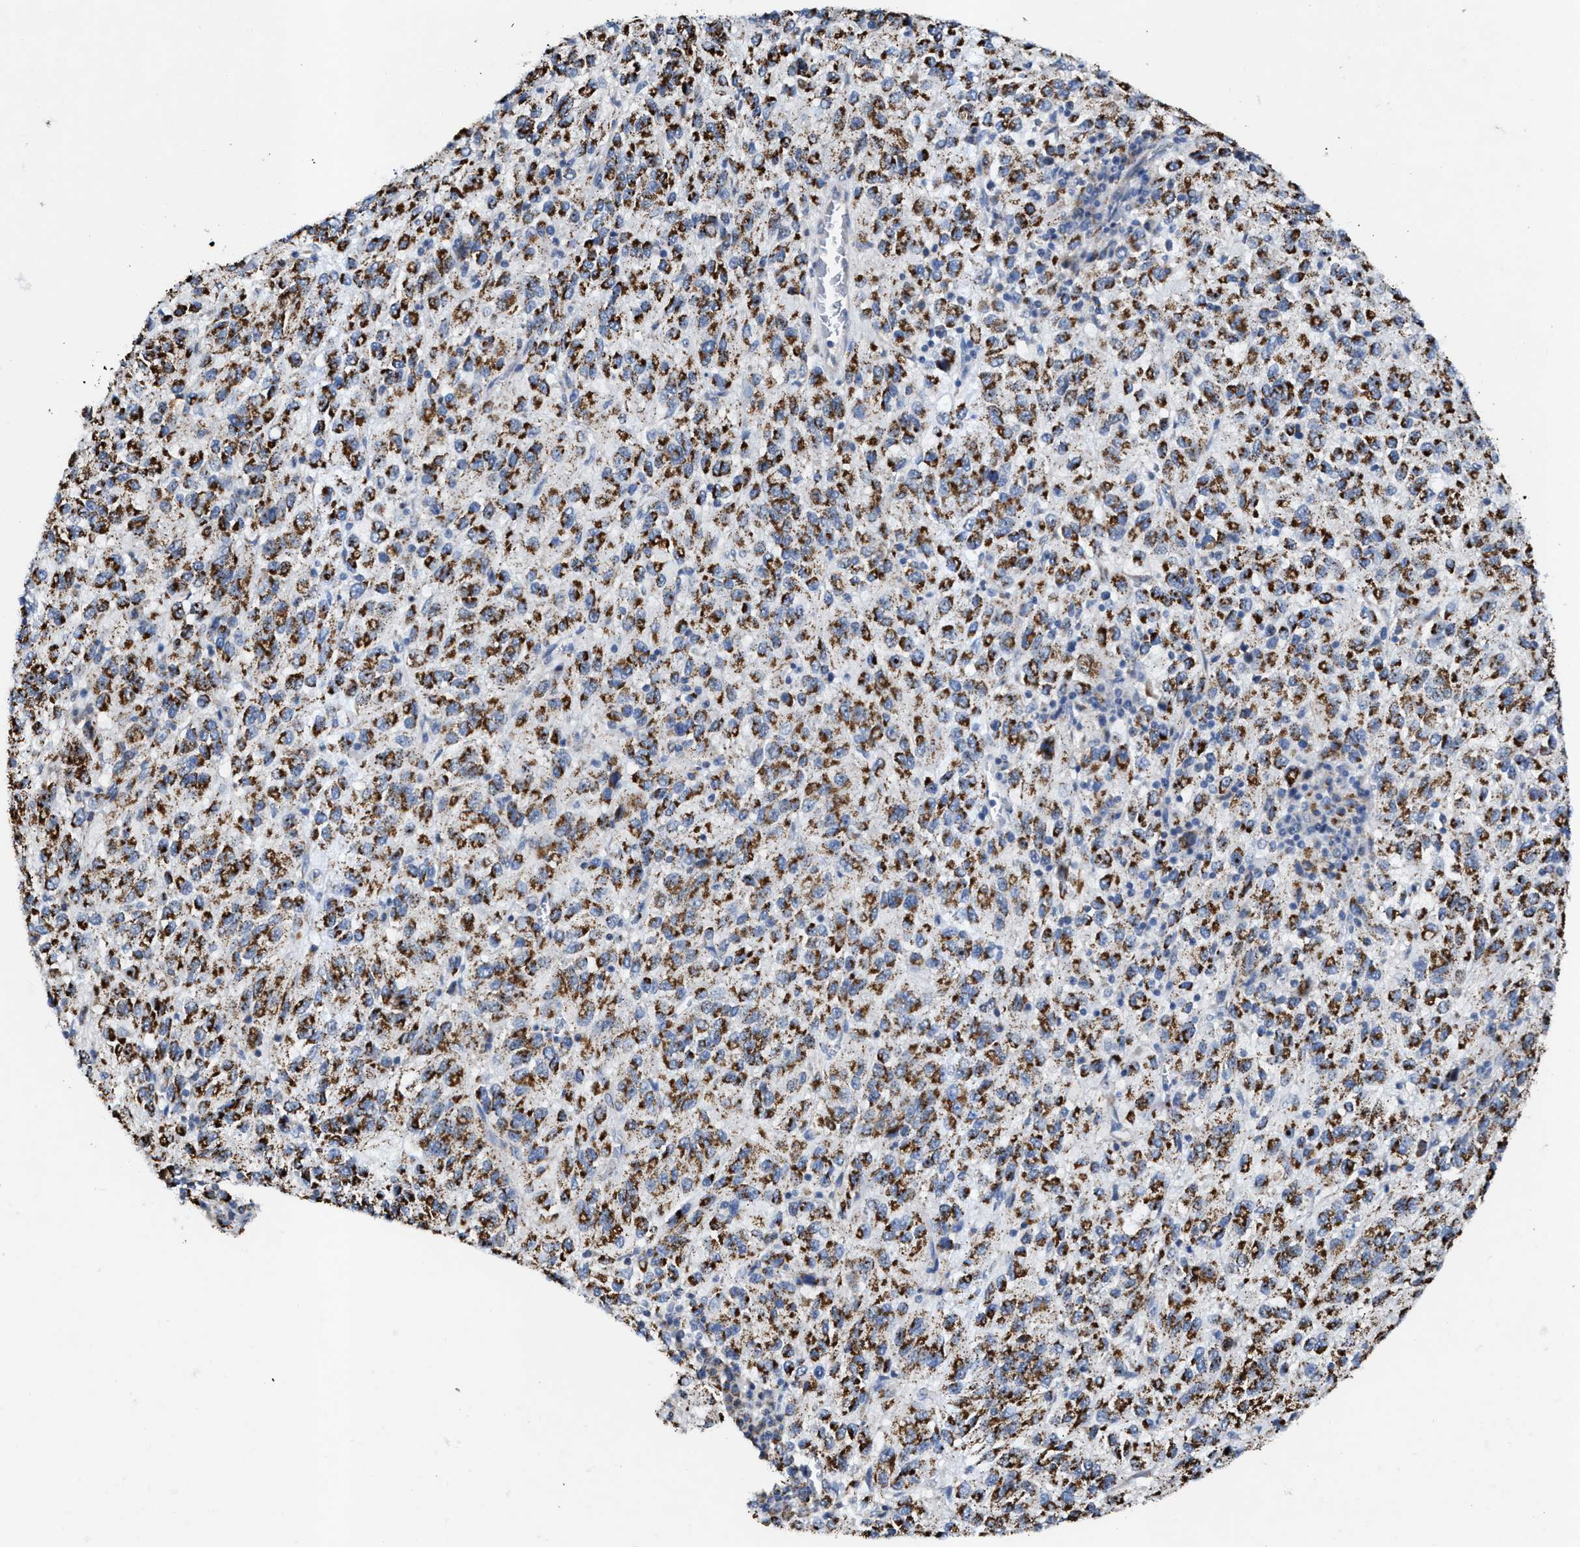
{"staining": {"intensity": "strong", "quantity": ">75%", "location": "cytoplasmic/membranous"}, "tissue": "melanoma", "cell_type": "Tumor cells", "image_type": "cancer", "snomed": [{"axis": "morphology", "description": "Malignant melanoma, Metastatic site"}, {"axis": "topography", "description": "Lung"}], "caption": "Malignant melanoma (metastatic site) was stained to show a protein in brown. There is high levels of strong cytoplasmic/membranous positivity in approximately >75% of tumor cells. Nuclei are stained in blue.", "gene": "JAG1", "patient": {"sex": "male", "age": 64}}